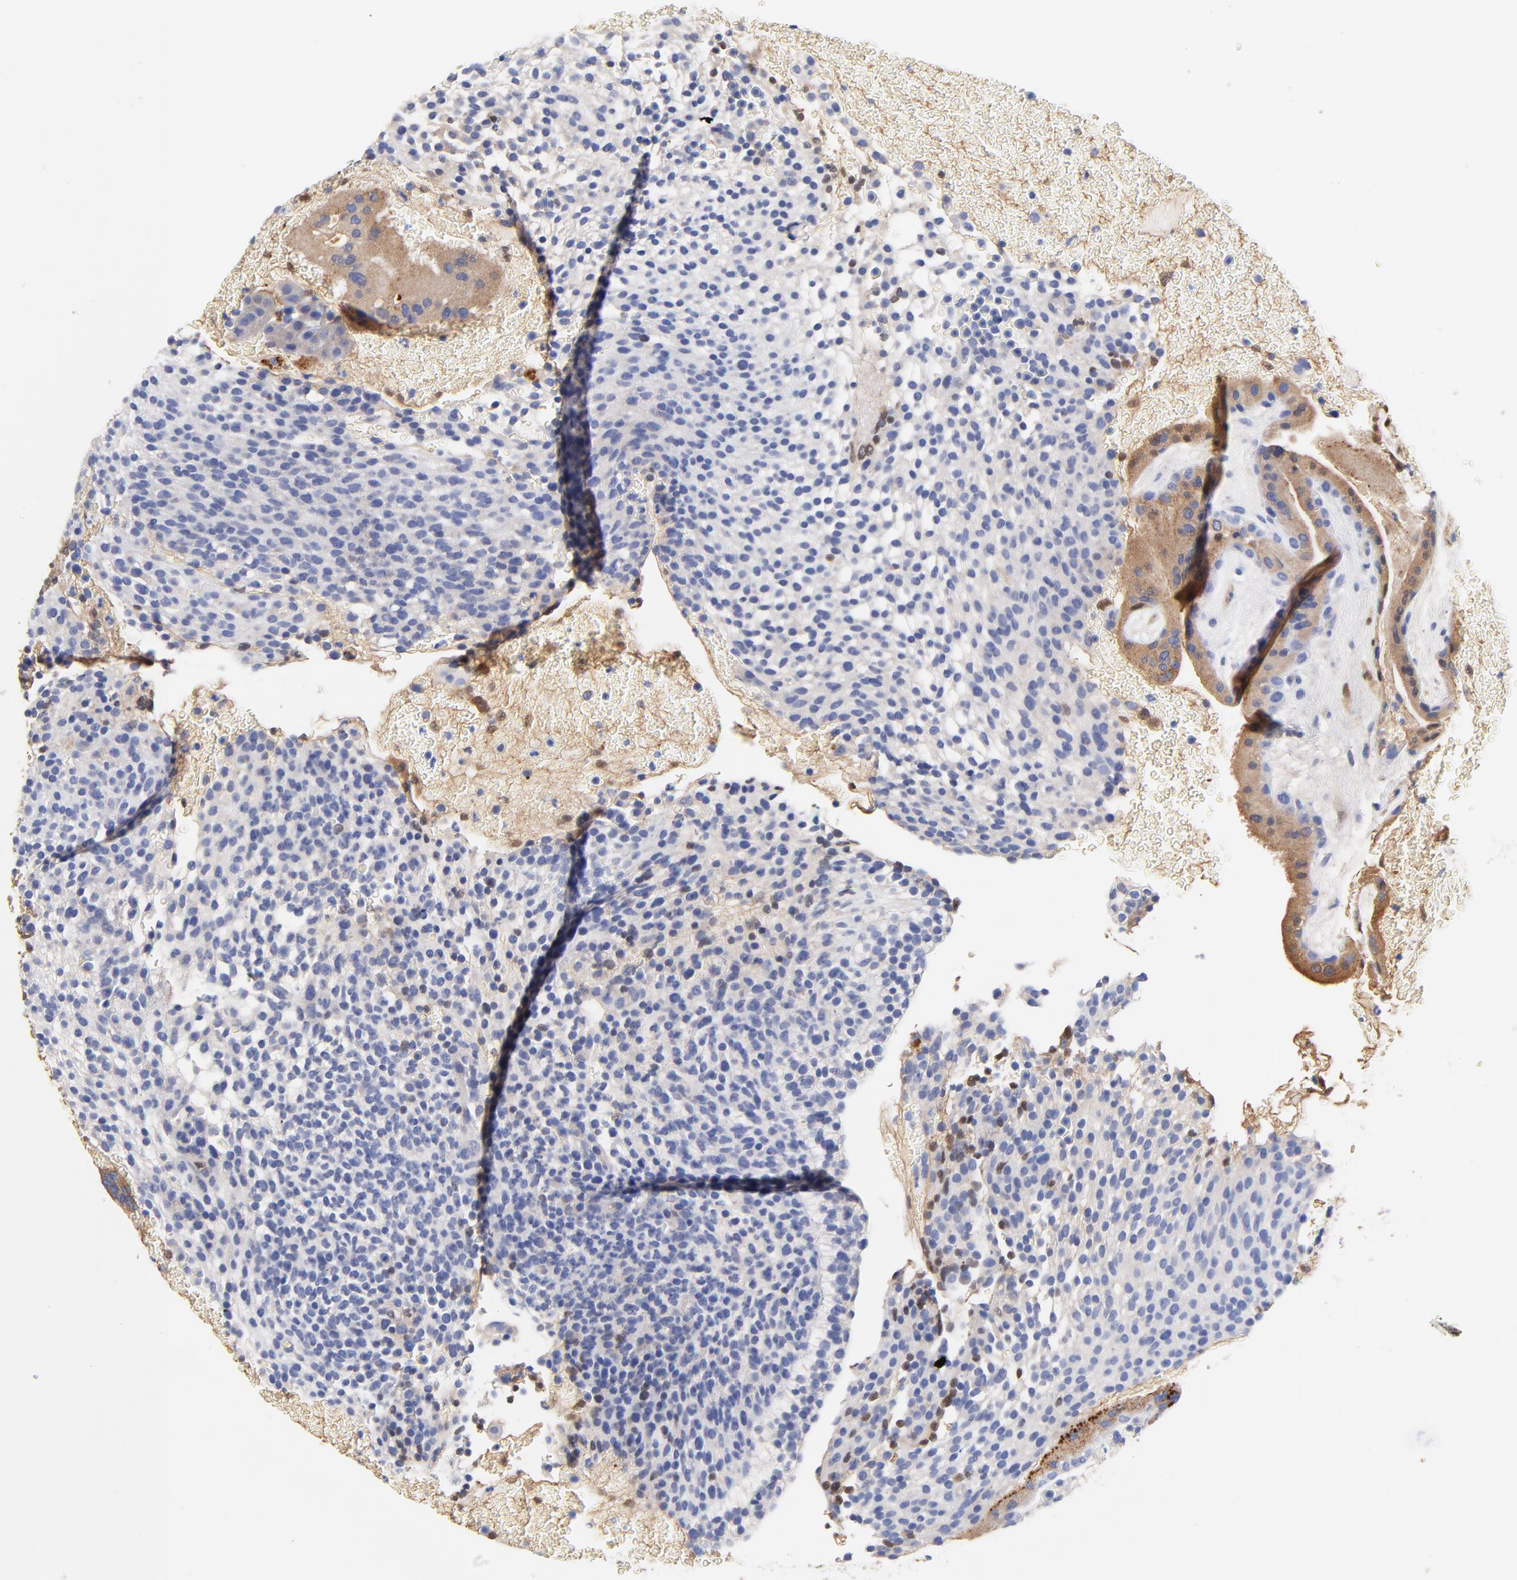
{"staining": {"intensity": "negative", "quantity": "none", "location": "none"}, "tissue": "placenta", "cell_type": "Decidual cells", "image_type": "normal", "snomed": [{"axis": "morphology", "description": "Normal tissue, NOS"}, {"axis": "topography", "description": "Placenta"}], "caption": "An immunohistochemistry photomicrograph of normal placenta is shown. There is no staining in decidual cells of placenta.", "gene": "IGLV3", "patient": {"sex": "female", "age": 19}}